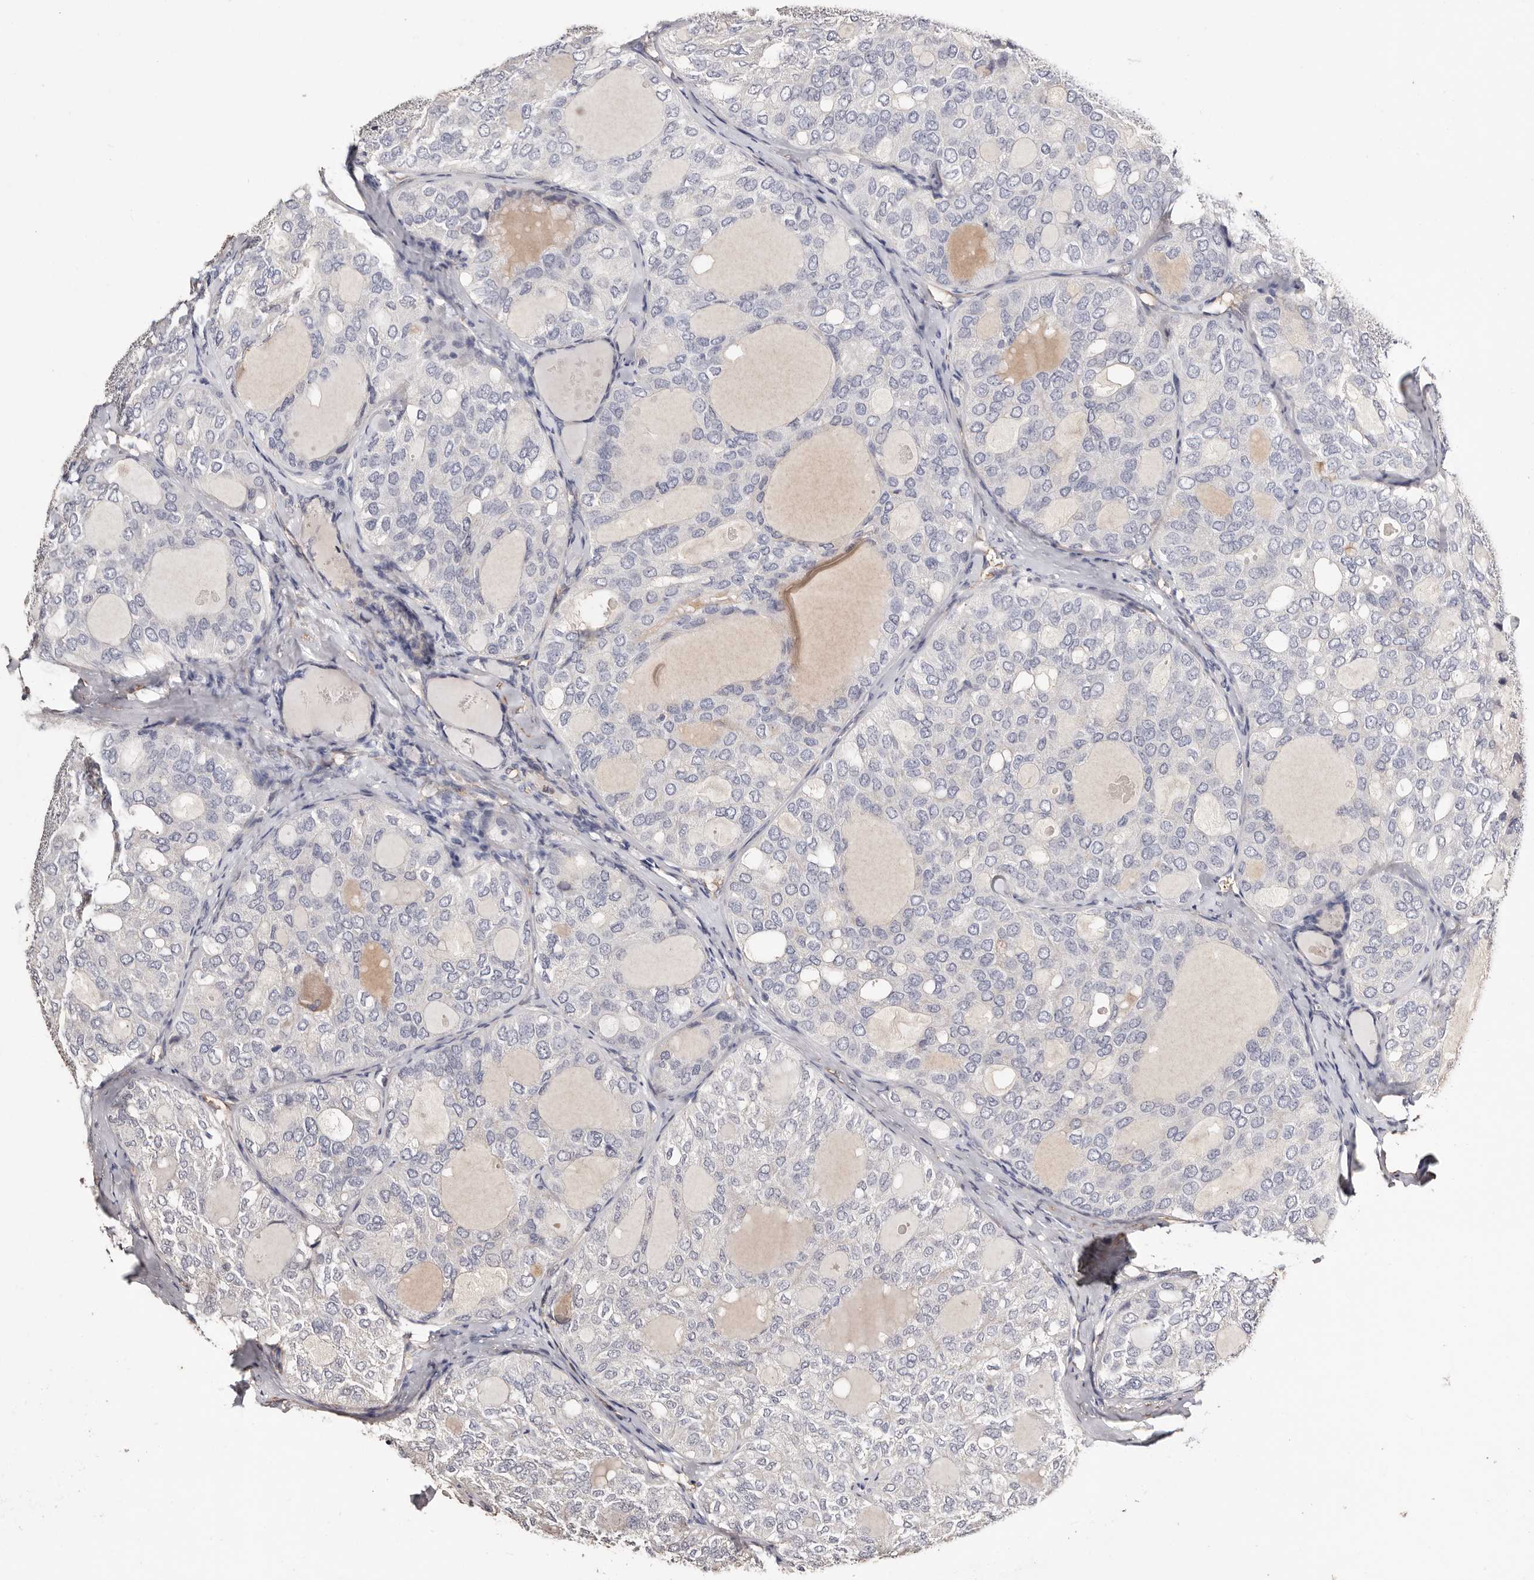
{"staining": {"intensity": "negative", "quantity": "none", "location": "none"}, "tissue": "thyroid cancer", "cell_type": "Tumor cells", "image_type": "cancer", "snomed": [{"axis": "morphology", "description": "Follicular adenoma carcinoma, NOS"}, {"axis": "topography", "description": "Thyroid gland"}], "caption": "The IHC histopathology image has no significant positivity in tumor cells of thyroid cancer (follicular adenoma carcinoma) tissue.", "gene": "TGM2", "patient": {"sex": "male", "age": 75}}